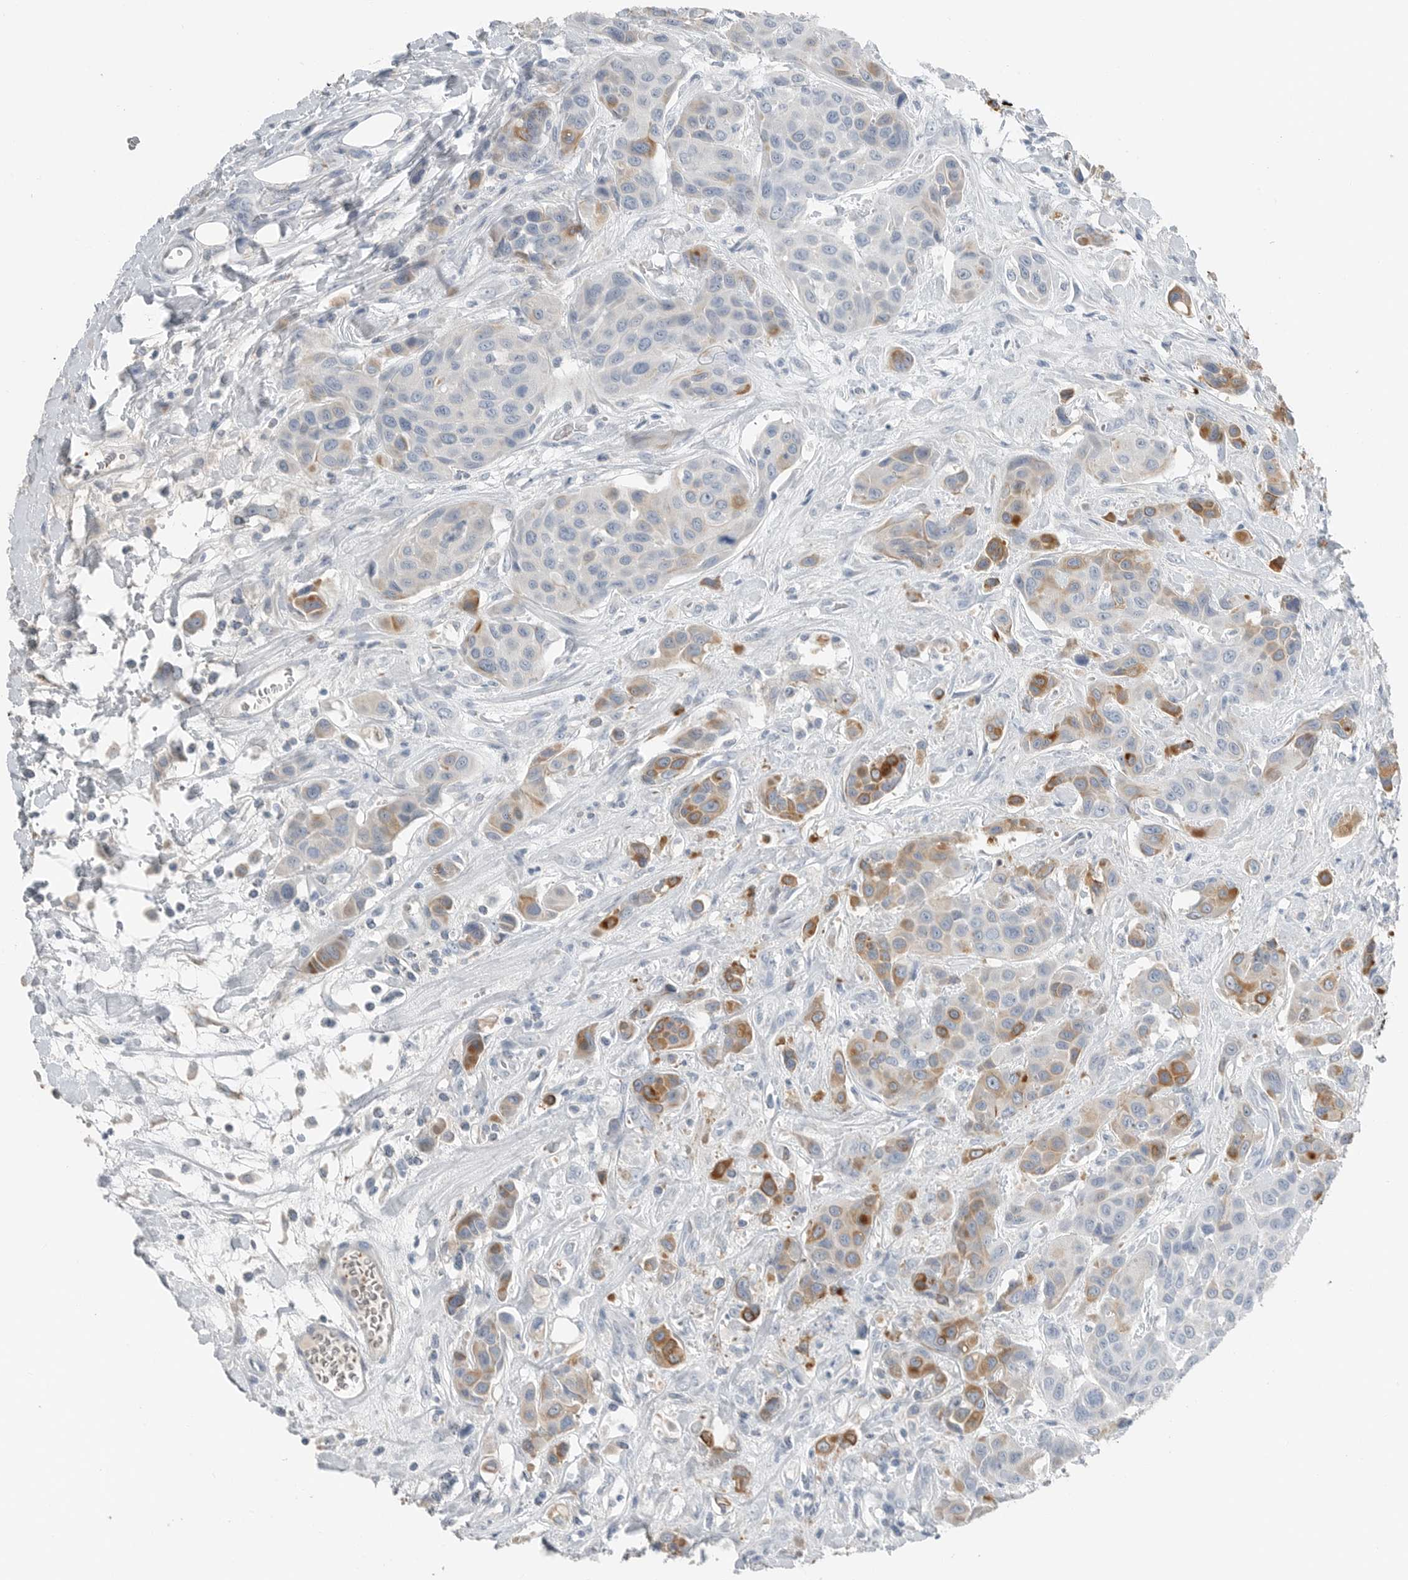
{"staining": {"intensity": "moderate", "quantity": "25%-75%", "location": "cytoplasmic/membranous"}, "tissue": "urothelial cancer", "cell_type": "Tumor cells", "image_type": "cancer", "snomed": [{"axis": "morphology", "description": "Urothelial carcinoma, High grade"}, {"axis": "topography", "description": "Urinary bladder"}], "caption": "This photomicrograph reveals IHC staining of human high-grade urothelial carcinoma, with medium moderate cytoplasmic/membranous positivity in about 25%-75% of tumor cells.", "gene": "SERPINB7", "patient": {"sex": "male", "age": 50}}